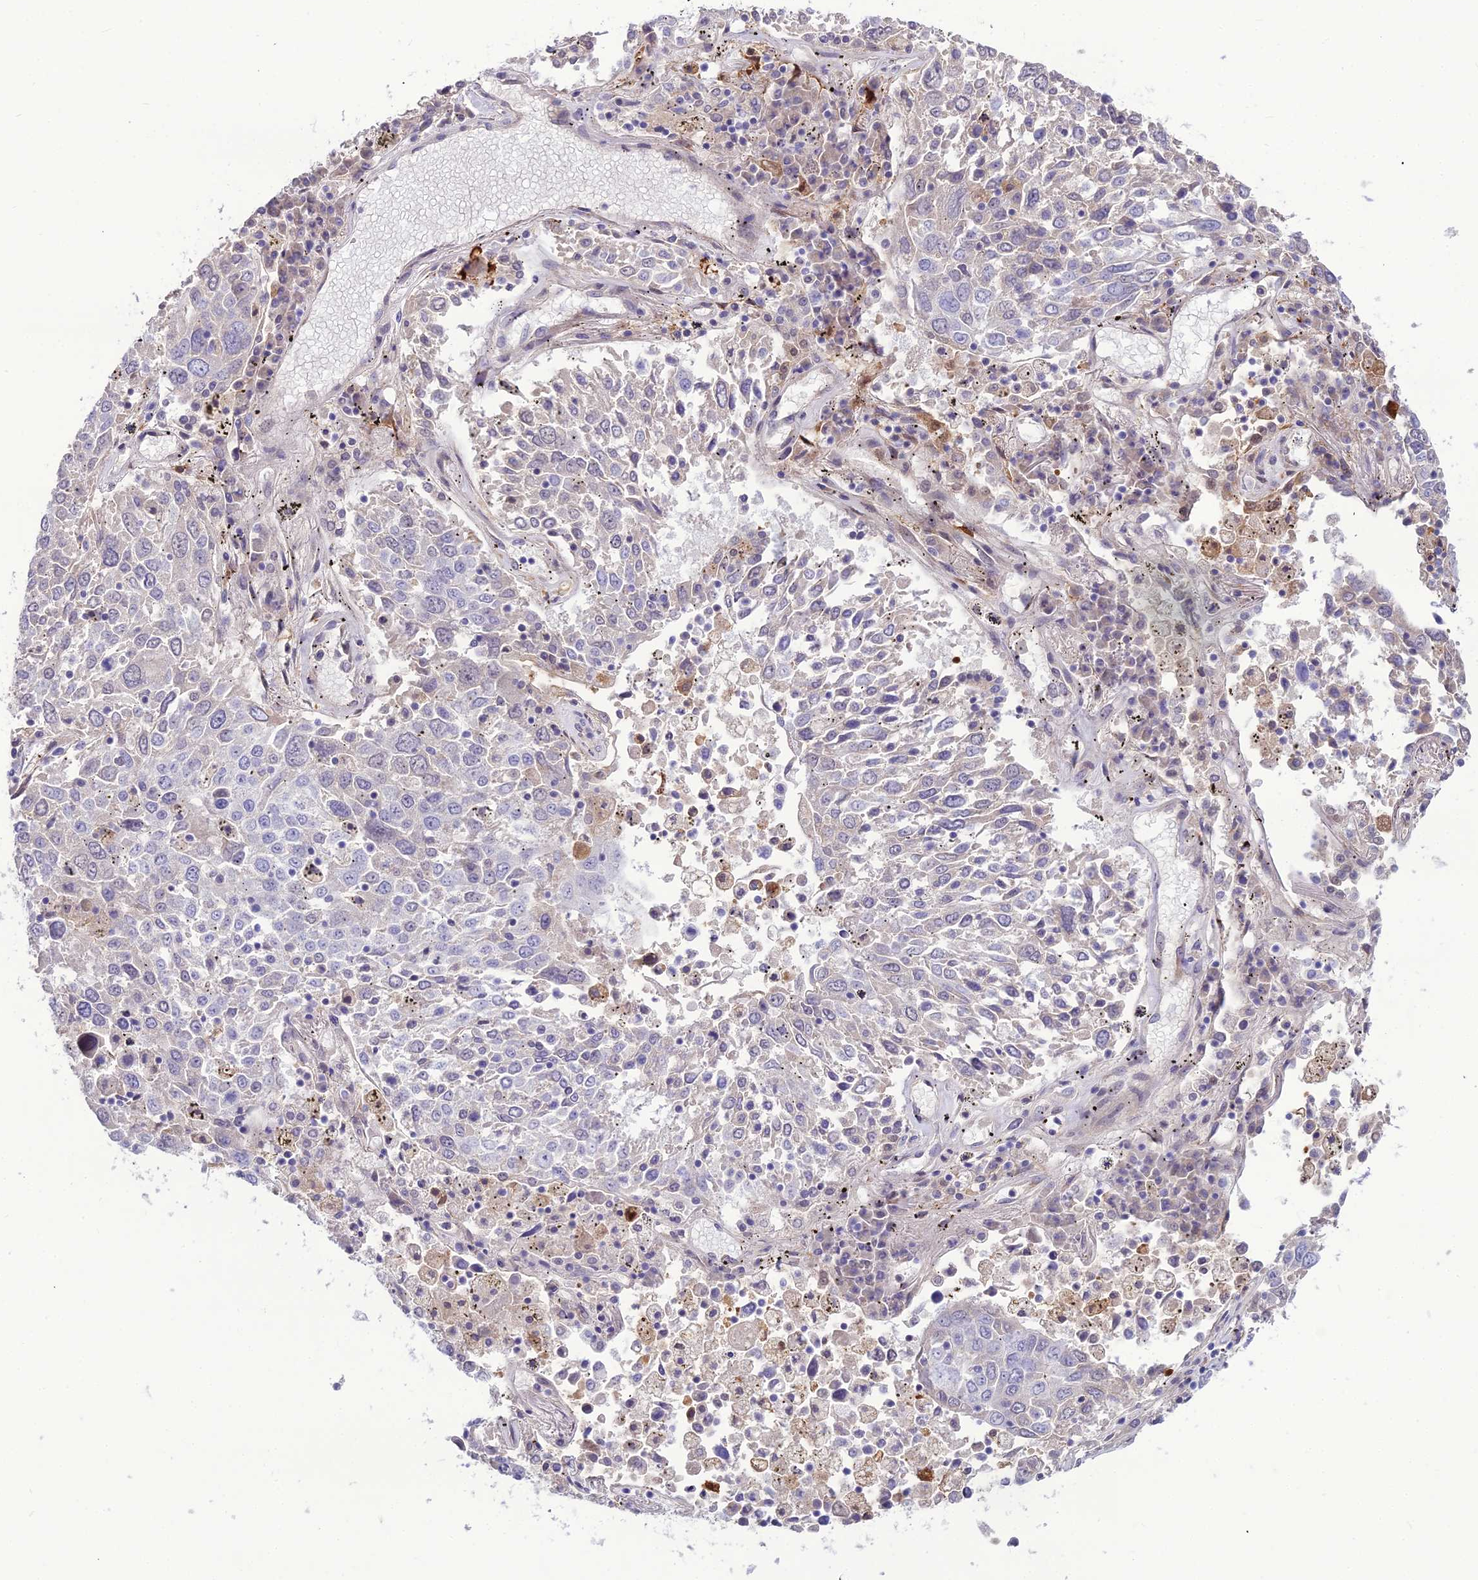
{"staining": {"intensity": "negative", "quantity": "none", "location": "none"}, "tissue": "lung cancer", "cell_type": "Tumor cells", "image_type": "cancer", "snomed": [{"axis": "morphology", "description": "Squamous cell carcinoma, NOS"}, {"axis": "topography", "description": "Lung"}], "caption": "This photomicrograph is of squamous cell carcinoma (lung) stained with immunohistochemistry to label a protein in brown with the nuclei are counter-stained blue. There is no staining in tumor cells.", "gene": "MB21D2", "patient": {"sex": "male", "age": 65}}